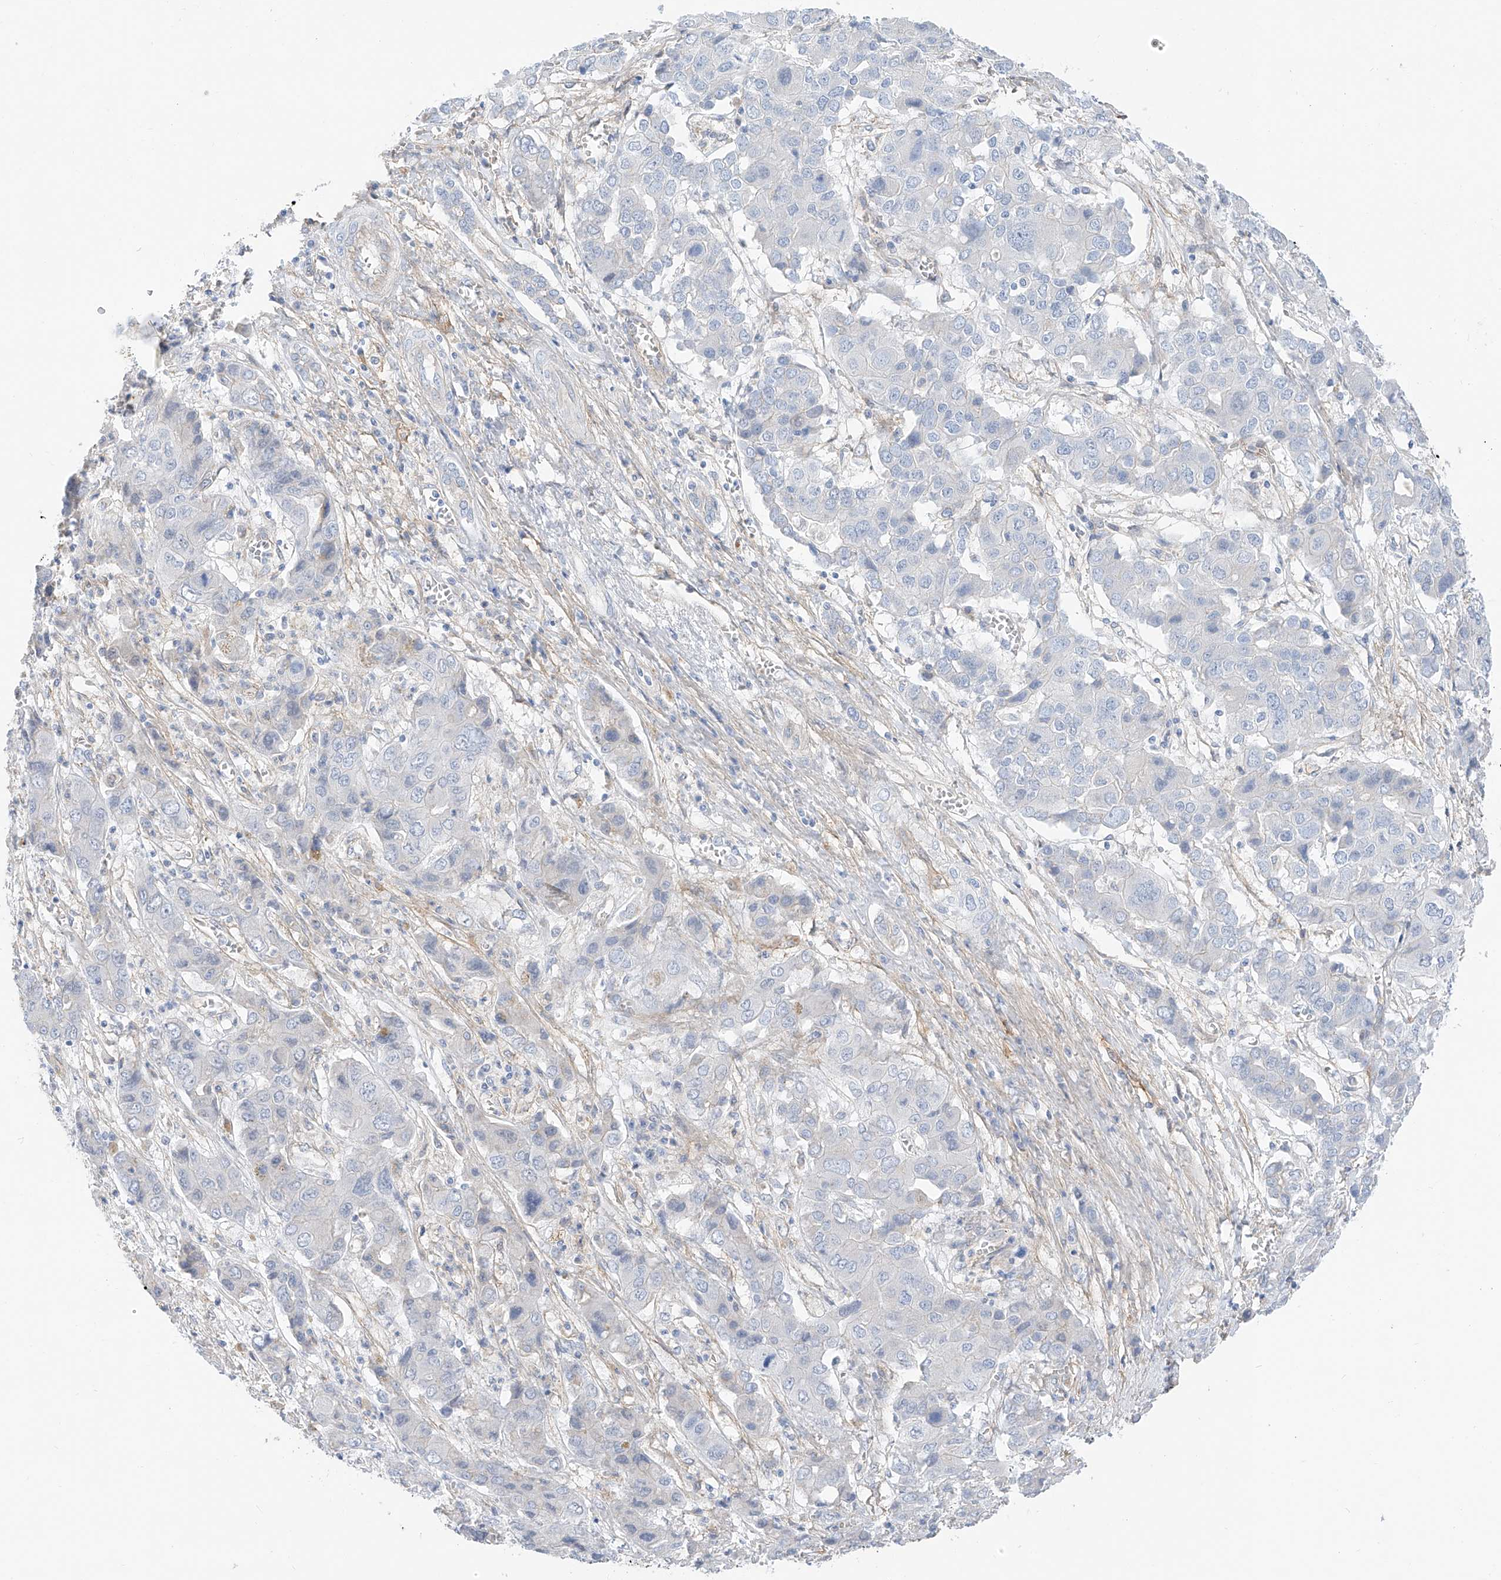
{"staining": {"intensity": "negative", "quantity": "none", "location": "none"}, "tissue": "liver cancer", "cell_type": "Tumor cells", "image_type": "cancer", "snomed": [{"axis": "morphology", "description": "Cholangiocarcinoma"}, {"axis": "topography", "description": "Liver"}], "caption": "Micrograph shows no protein expression in tumor cells of liver cholangiocarcinoma tissue. The staining was performed using DAB (3,3'-diaminobenzidine) to visualize the protein expression in brown, while the nuclei were stained in blue with hematoxylin (Magnification: 20x).", "gene": "ITGA9", "patient": {"sex": "male", "age": 67}}